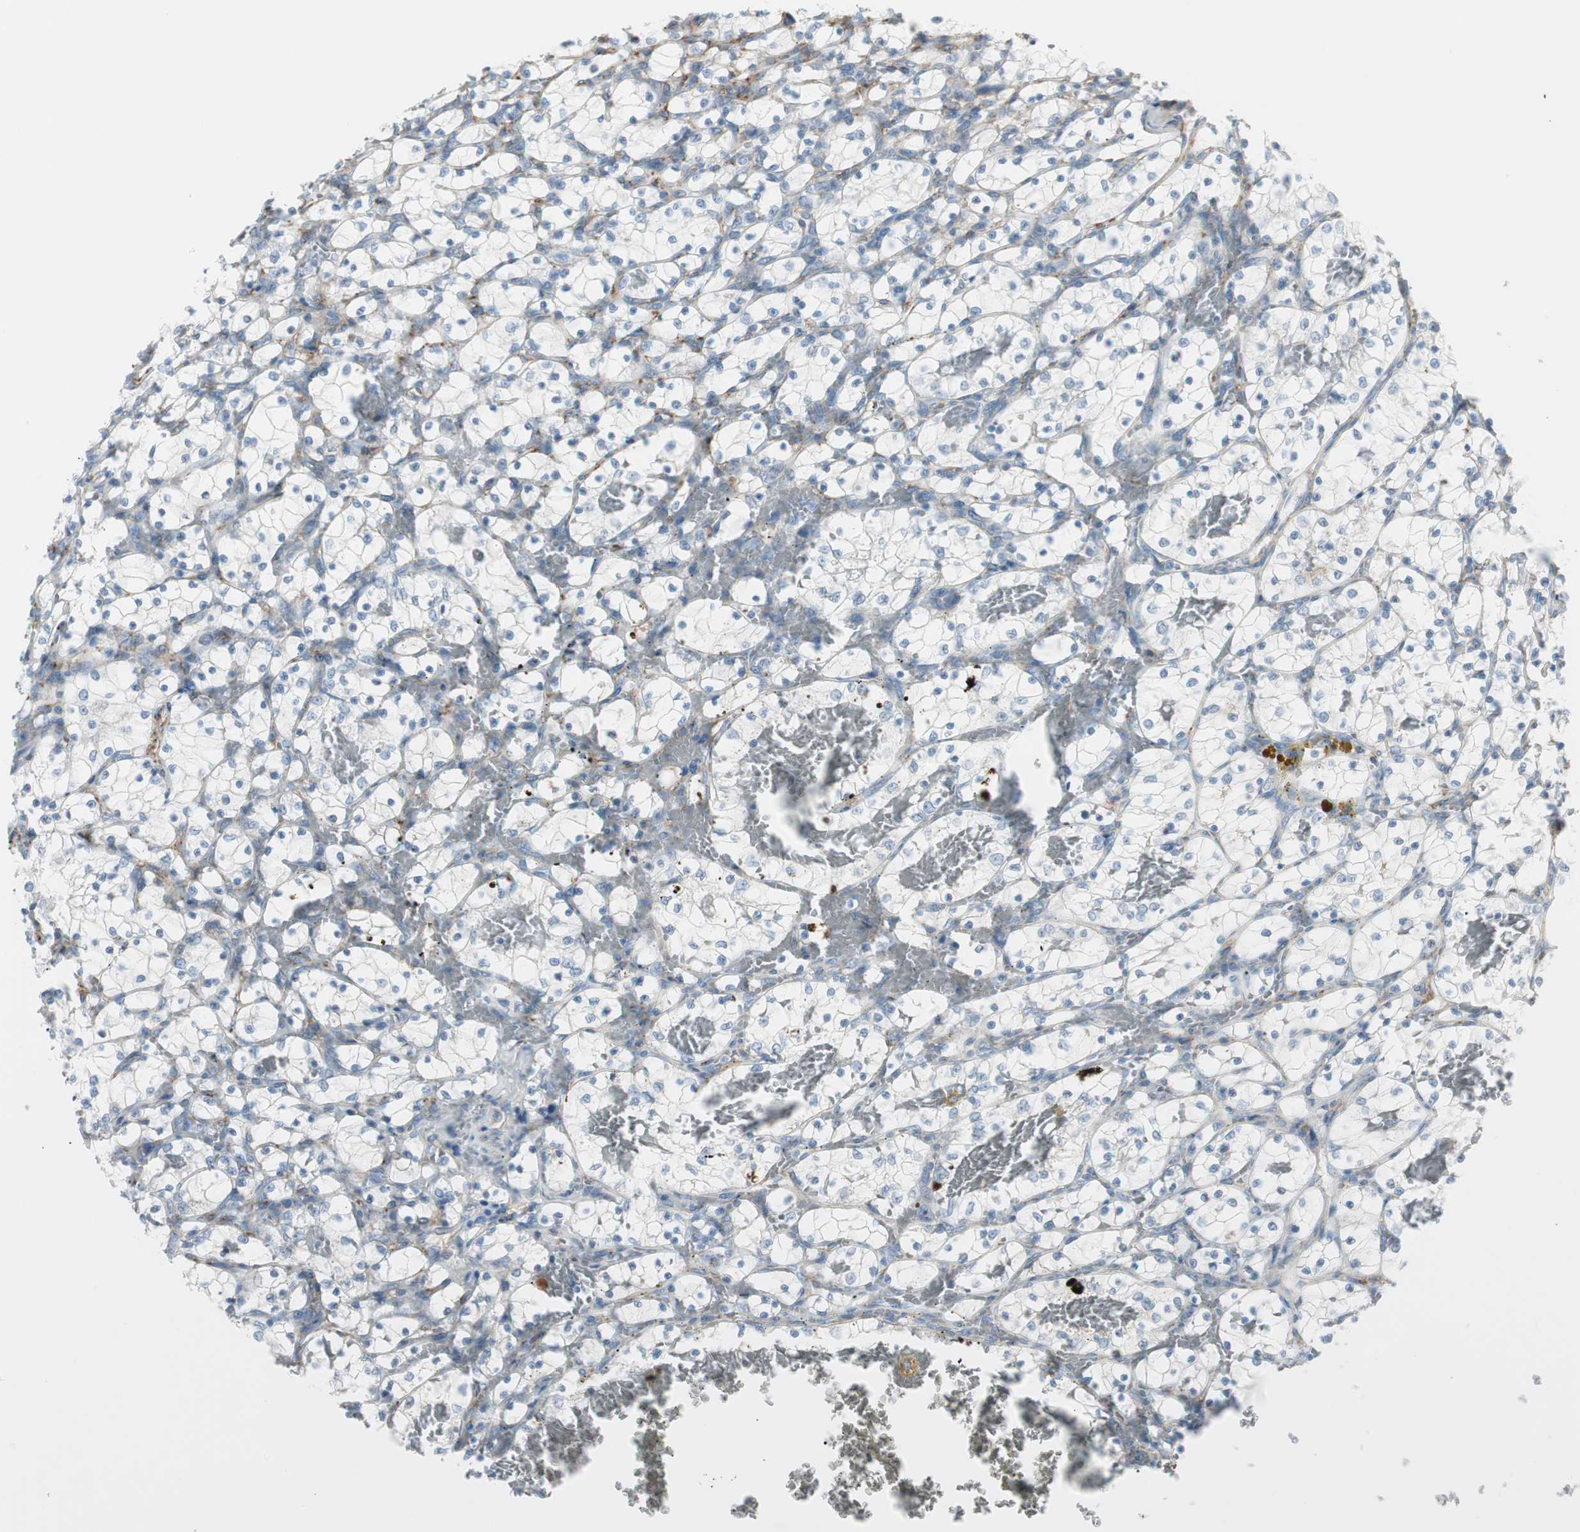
{"staining": {"intensity": "negative", "quantity": "none", "location": "none"}, "tissue": "renal cancer", "cell_type": "Tumor cells", "image_type": "cancer", "snomed": [{"axis": "morphology", "description": "Adenocarcinoma, NOS"}, {"axis": "topography", "description": "Kidney"}], "caption": "The IHC image has no significant staining in tumor cells of adenocarcinoma (renal) tissue.", "gene": "CACNA2D1", "patient": {"sex": "female", "age": 69}}